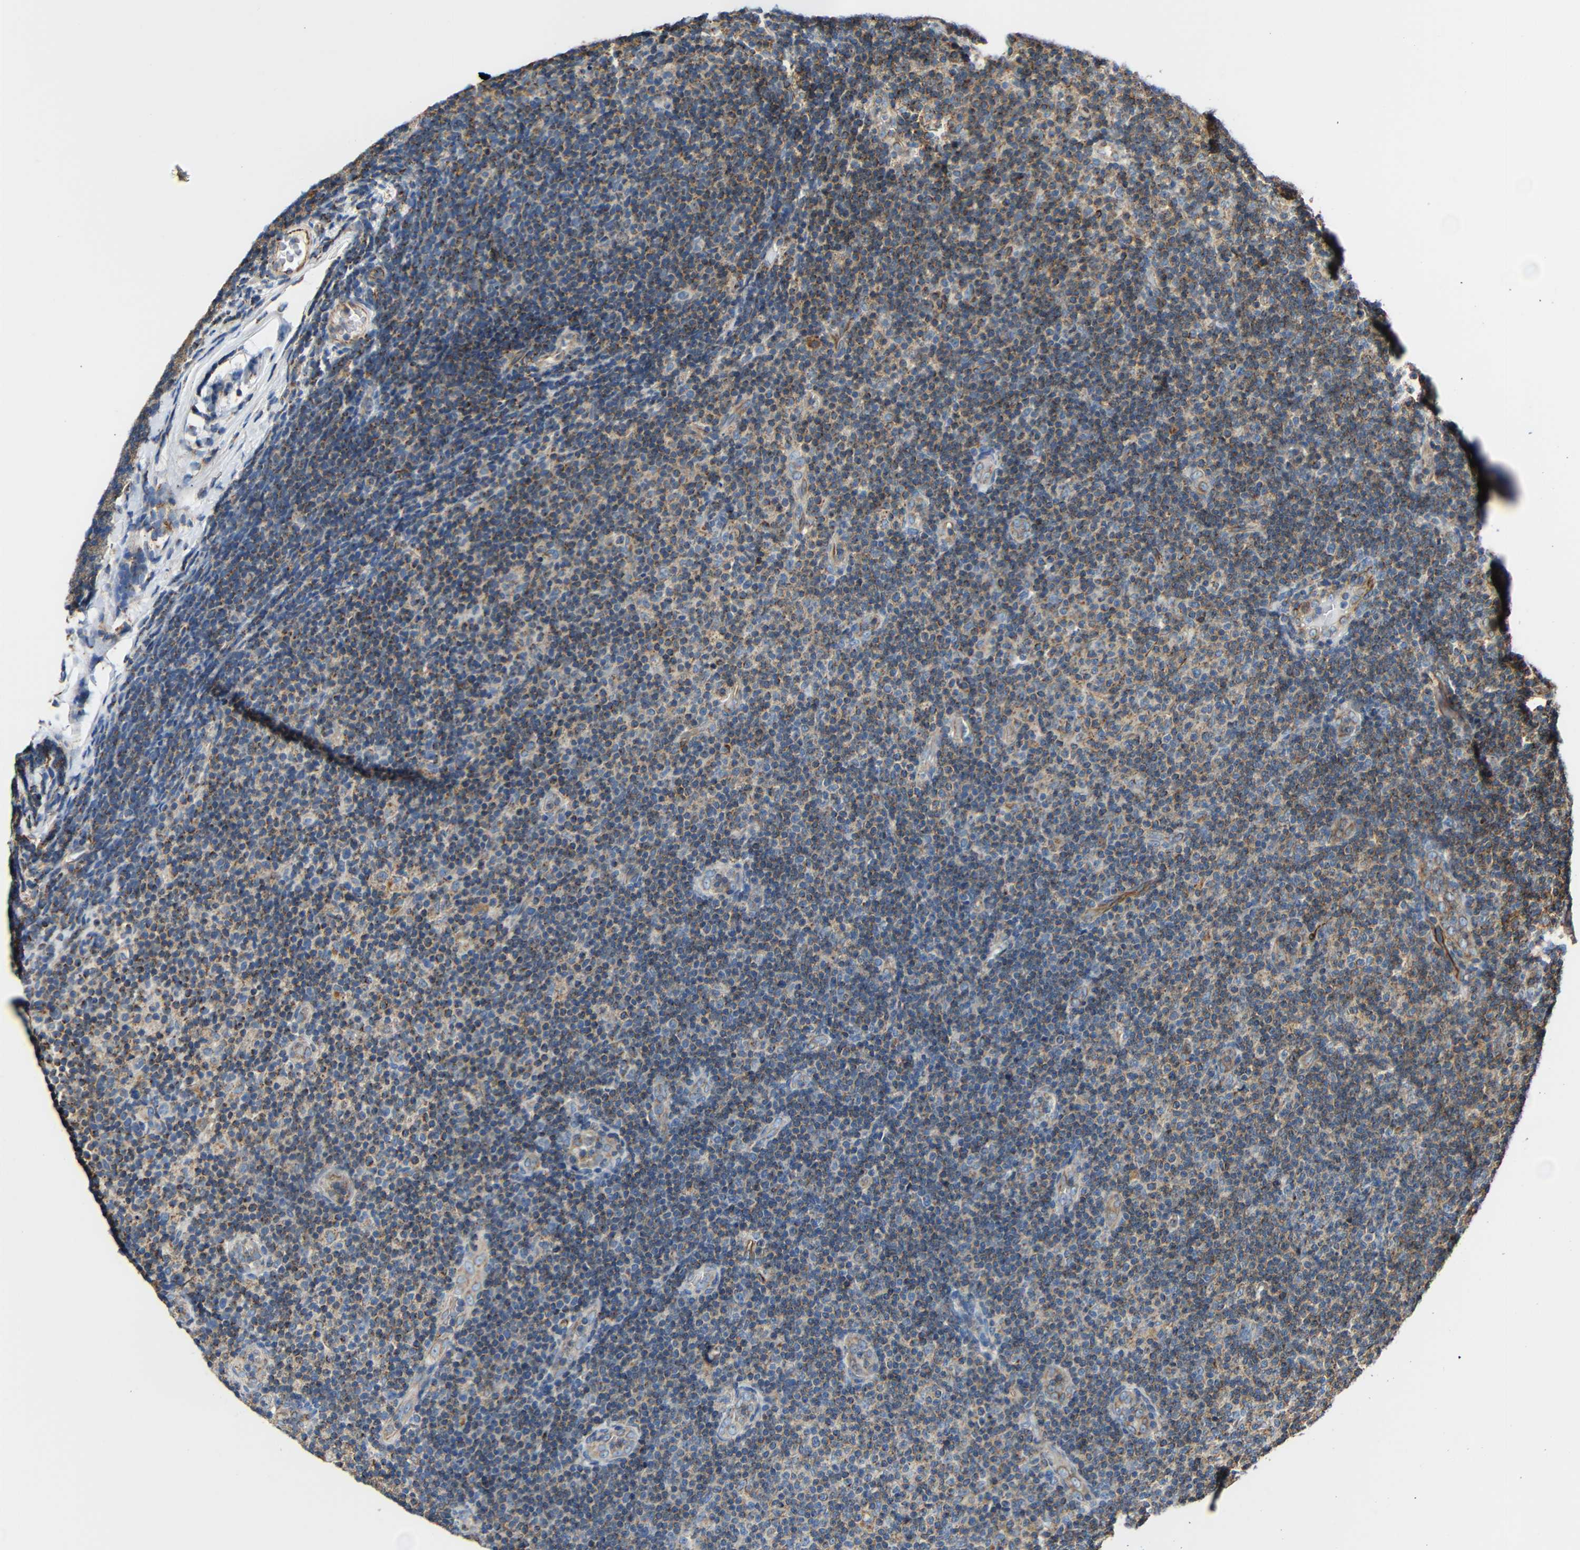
{"staining": {"intensity": "weak", "quantity": "<25%", "location": "cytoplasmic/membranous"}, "tissue": "lymphoma", "cell_type": "Tumor cells", "image_type": "cancer", "snomed": [{"axis": "morphology", "description": "Malignant lymphoma, non-Hodgkin's type, Low grade"}, {"axis": "topography", "description": "Lymph node"}], "caption": "A photomicrograph of low-grade malignant lymphoma, non-Hodgkin's type stained for a protein shows no brown staining in tumor cells.", "gene": "IGSF10", "patient": {"sex": "male", "age": 83}}